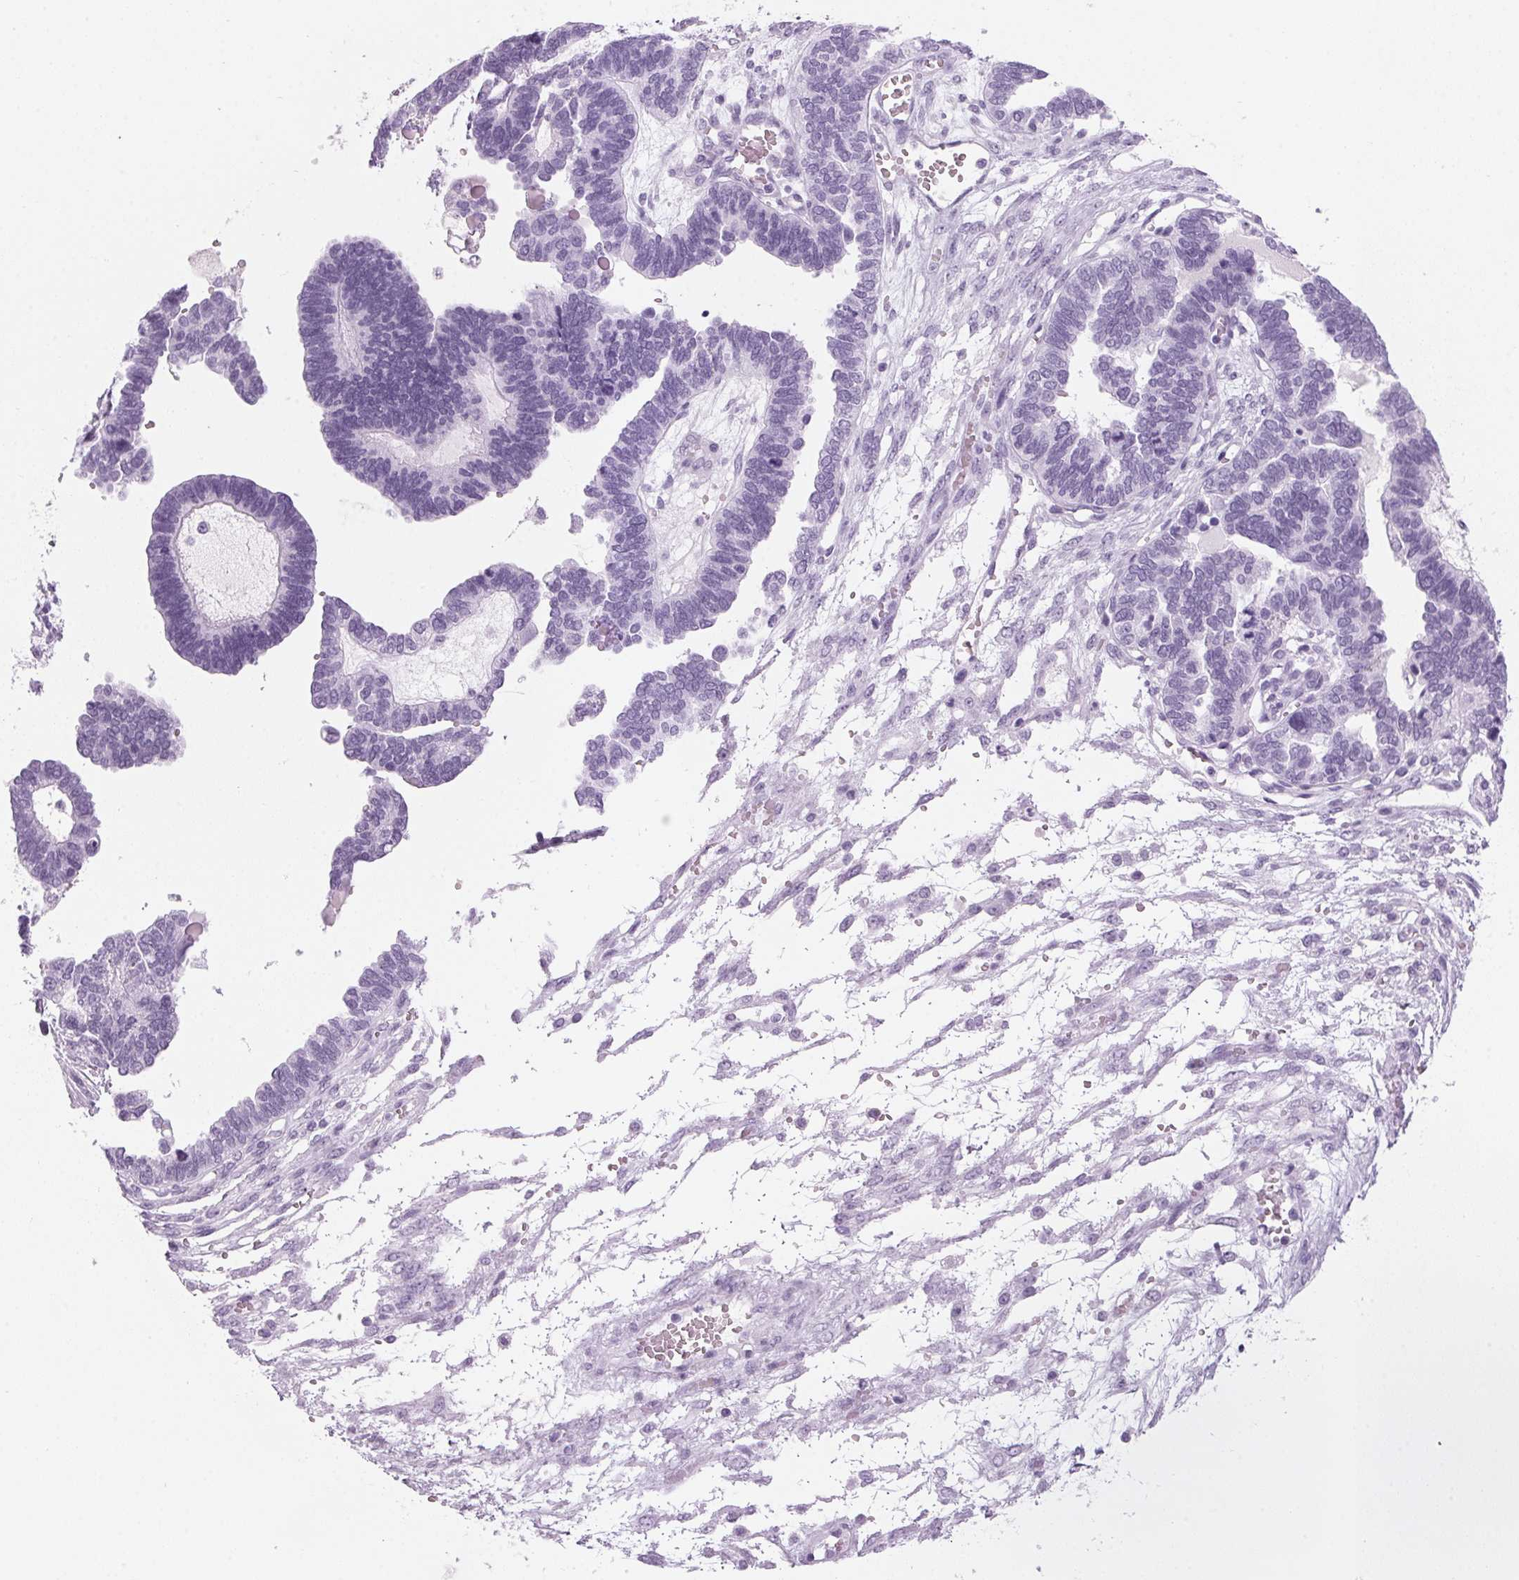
{"staining": {"intensity": "negative", "quantity": "none", "location": "none"}, "tissue": "ovarian cancer", "cell_type": "Tumor cells", "image_type": "cancer", "snomed": [{"axis": "morphology", "description": "Cystadenocarcinoma, serous, NOS"}, {"axis": "topography", "description": "Ovary"}], "caption": "There is no significant expression in tumor cells of ovarian cancer (serous cystadenocarcinoma).", "gene": "ADAM20", "patient": {"sex": "female", "age": 51}}